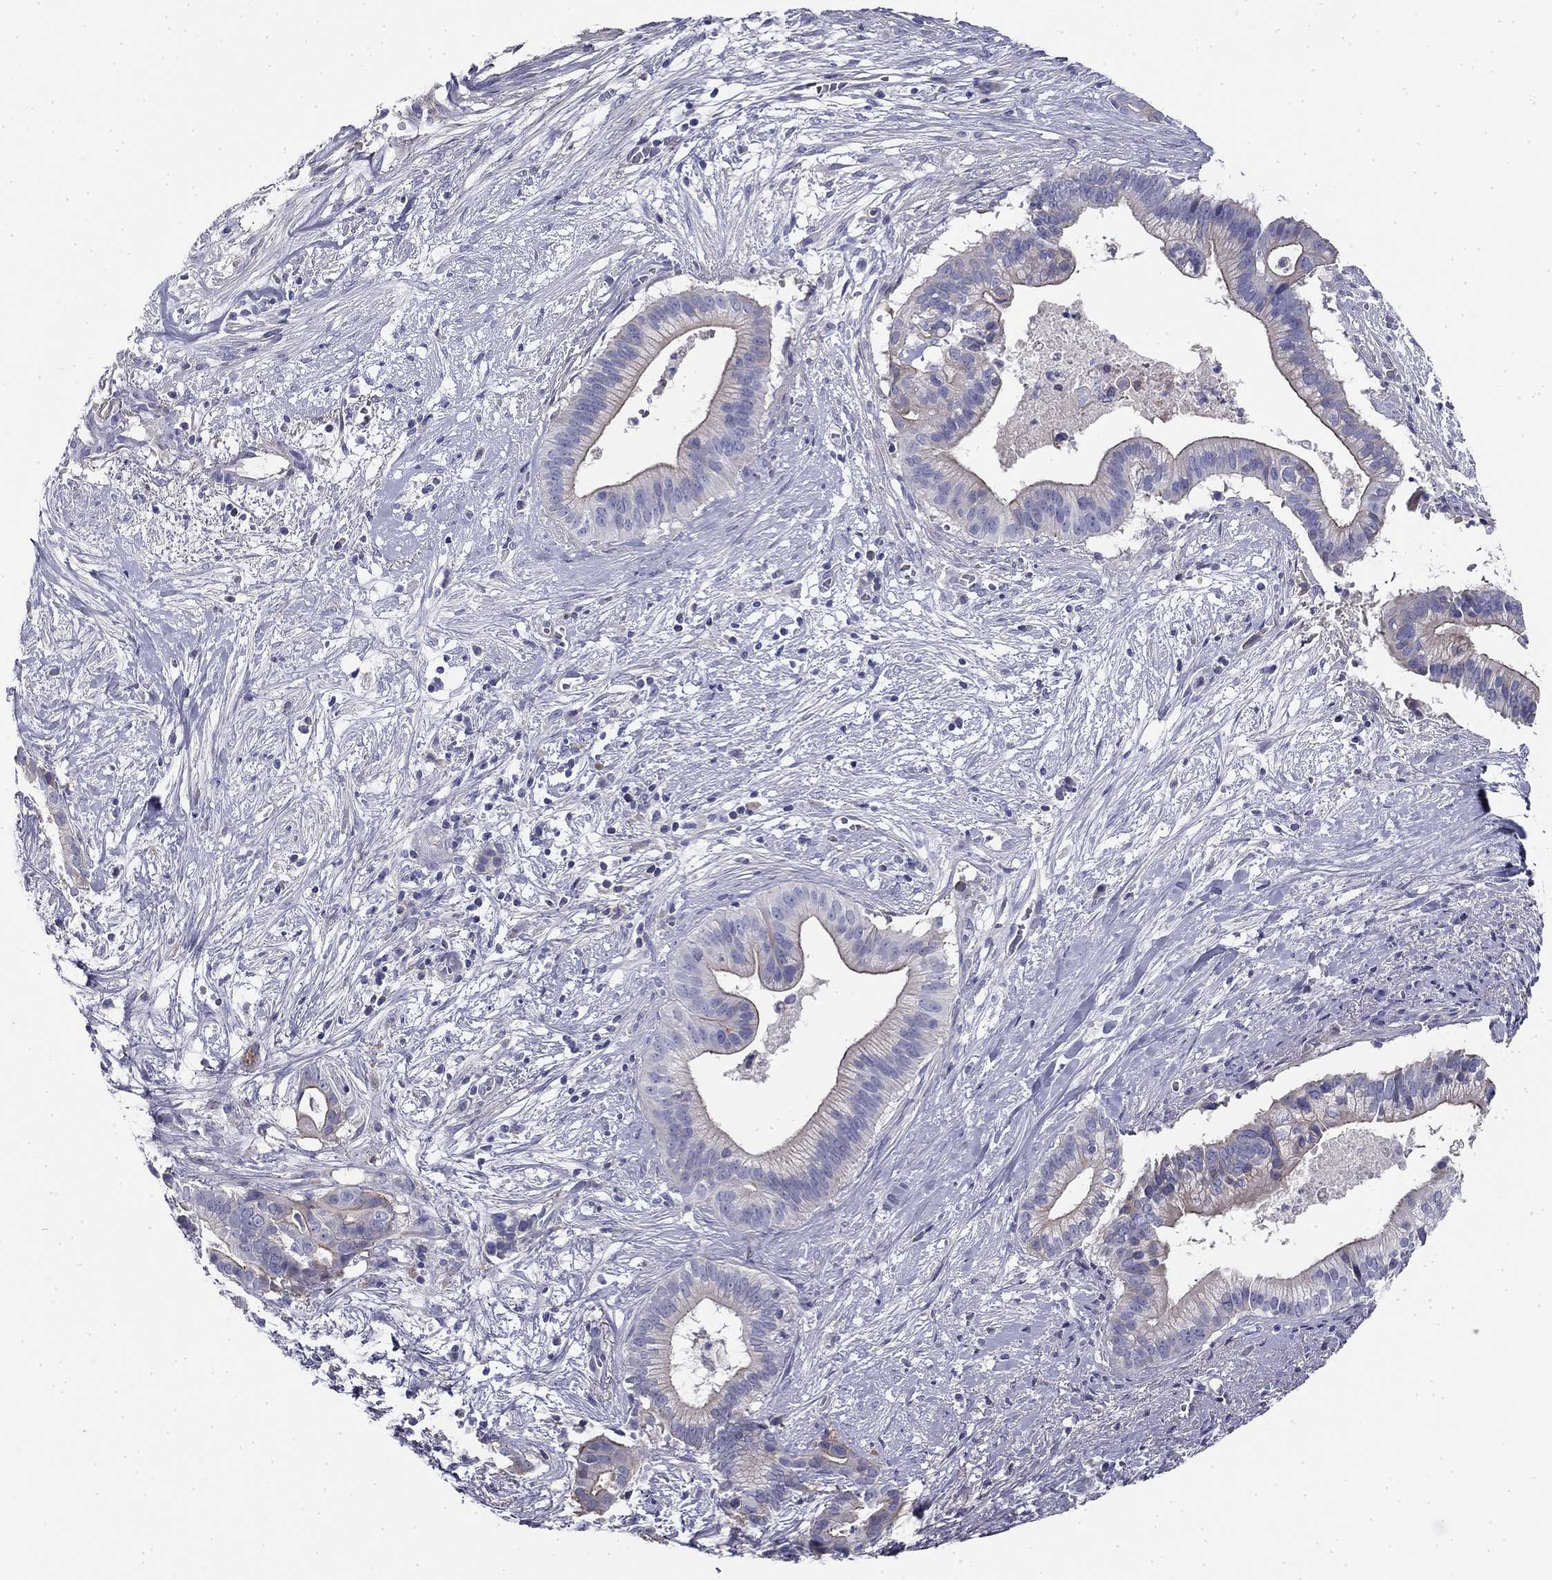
{"staining": {"intensity": "negative", "quantity": "none", "location": "none"}, "tissue": "pancreatic cancer", "cell_type": "Tumor cells", "image_type": "cancer", "snomed": [{"axis": "morphology", "description": "Adenocarcinoma, NOS"}, {"axis": "topography", "description": "Pancreas"}], "caption": "The image displays no staining of tumor cells in adenocarcinoma (pancreatic). The staining is performed using DAB brown chromogen with nuclei counter-stained in using hematoxylin.", "gene": "CPLX4", "patient": {"sex": "male", "age": 61}}